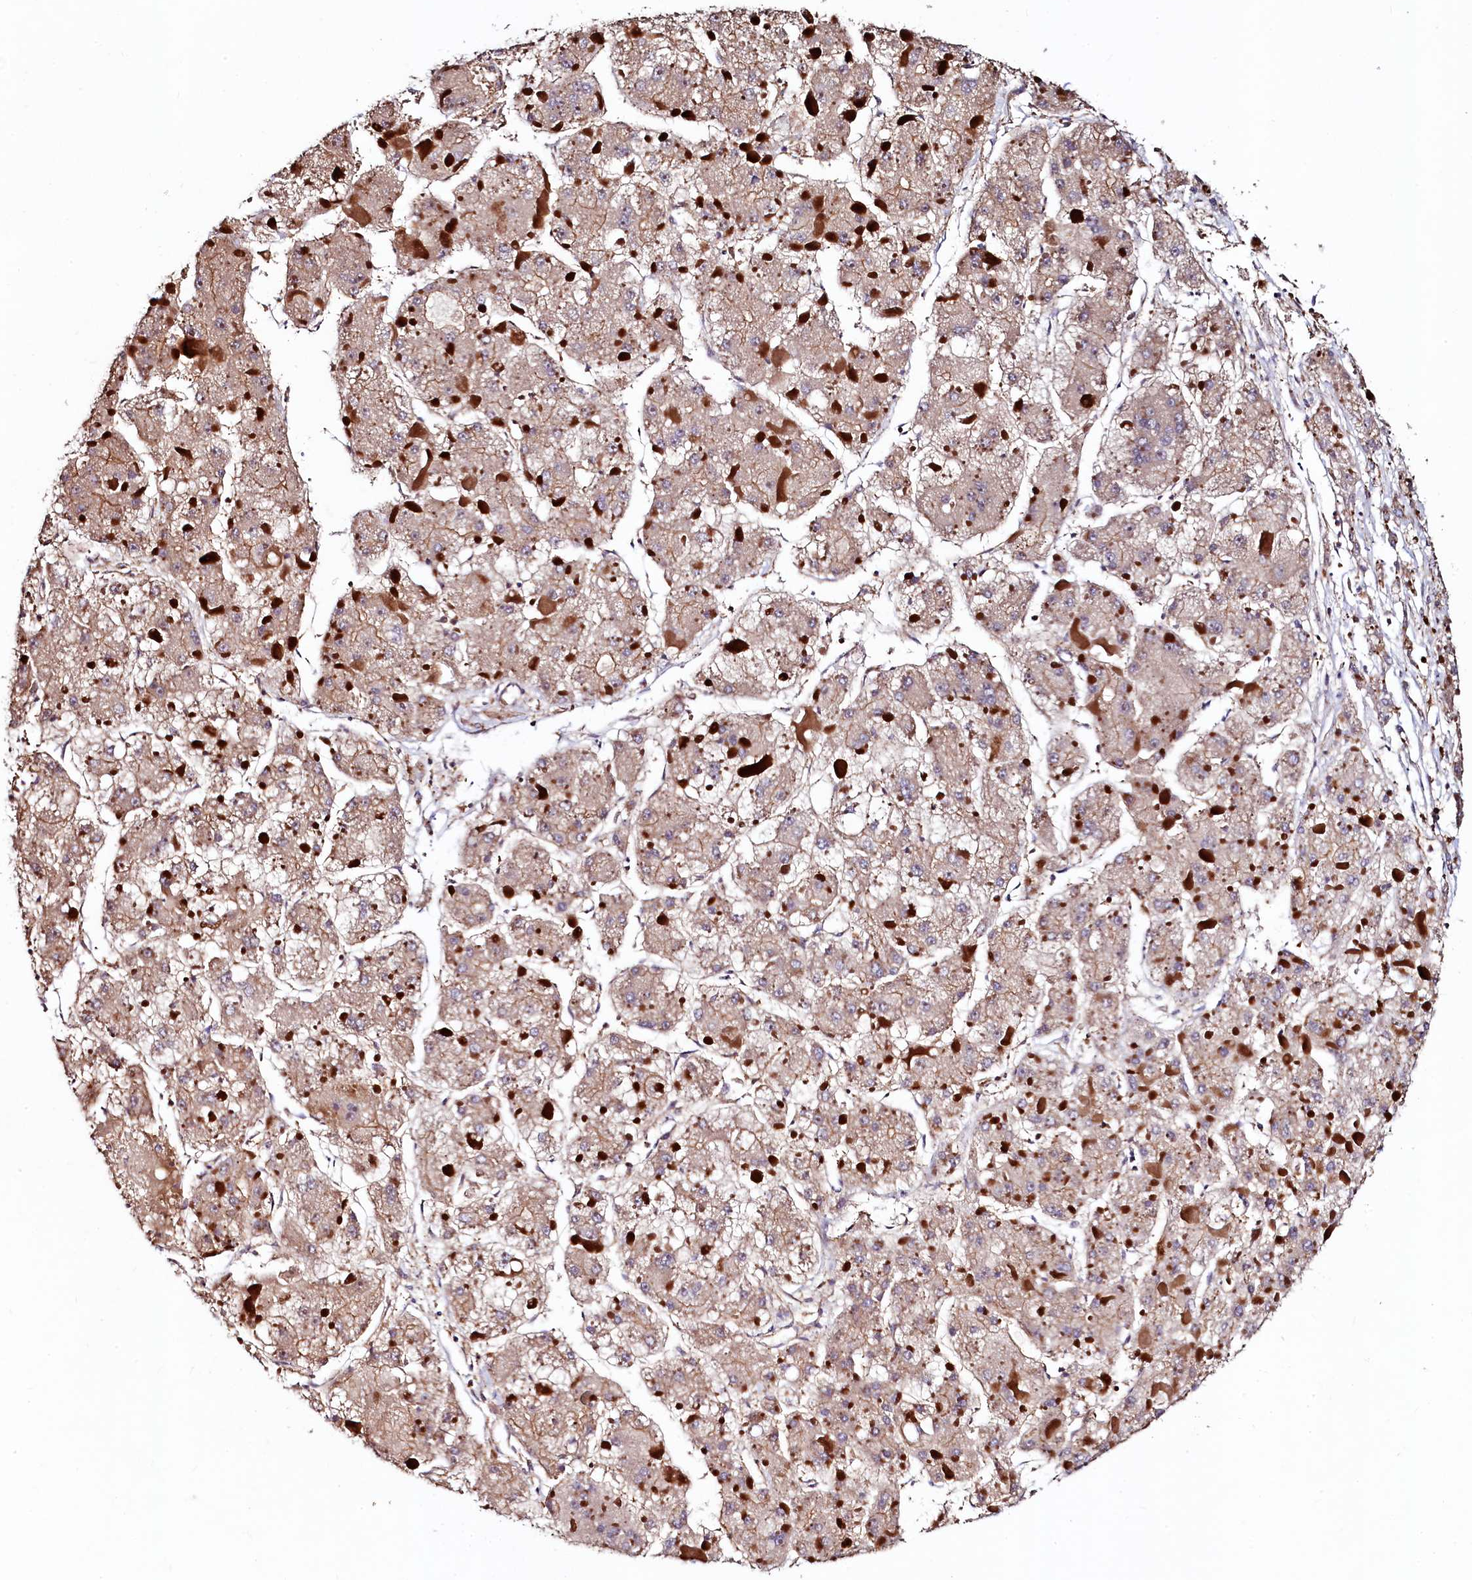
{"staining": {"intensity": "weak", "quantity": ">75%", "location": "cytoplasmic/membranous"}, "tissue": "liver cancer", "cell_type": "Tumor cells", "image_type": "cancer", "snomed": [{"axis": "morphology", "description": "Carcinoma, Hepatocellular, NOS"}, {"axis": "topography", "description": "Liver"}], "caption": "Immunohistochemical staining of human liver cancer (hepatocellular carcinoma) displays low levels of weak cytoplasmic/membranous protein positivity in about >75% of tumor cells.", "gene": "KLHDC4", "patient": {"sex": "female", "age": 73}}